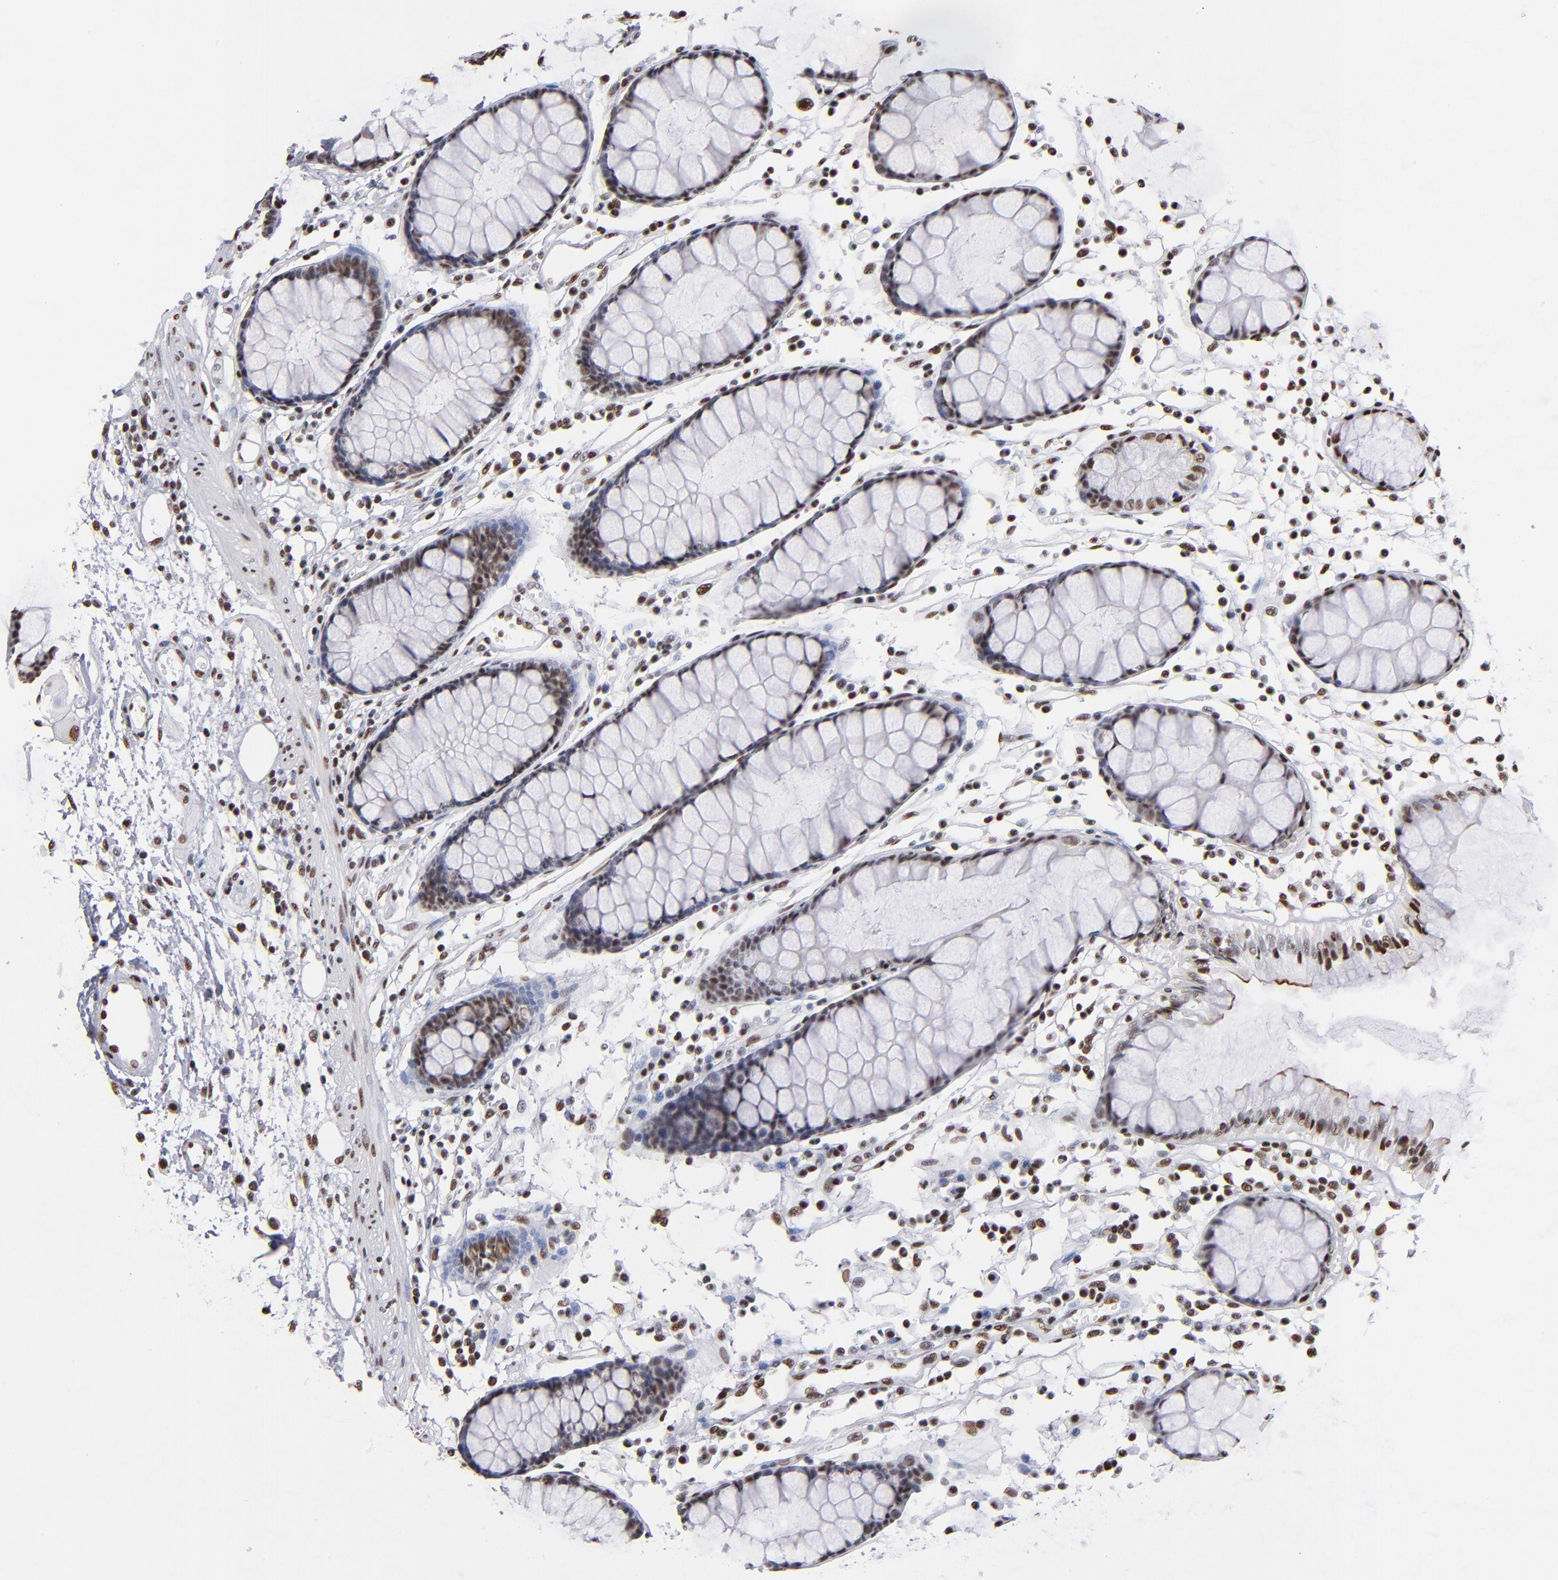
{"staining": {"intensity": "strong", "quantity": "25%-75%", "location": "cytoplasmic/membranous,nuclear"}, "tissue": "colon", "cell_type": "Endothelial cells", "image_type": "normal", "snomed": [{"axis": "morphology", "description": "Normal tissue, NOS"}, {"axis": "topography", "description": "Colon"}], "caption": "Unremarkable colon displays strong cytoplasmic/membranous,nuclear expression in approximately 25%-75% of endothelial cells.", "gene": "MN1", "patient": {"sex": "female", "age": 78}}